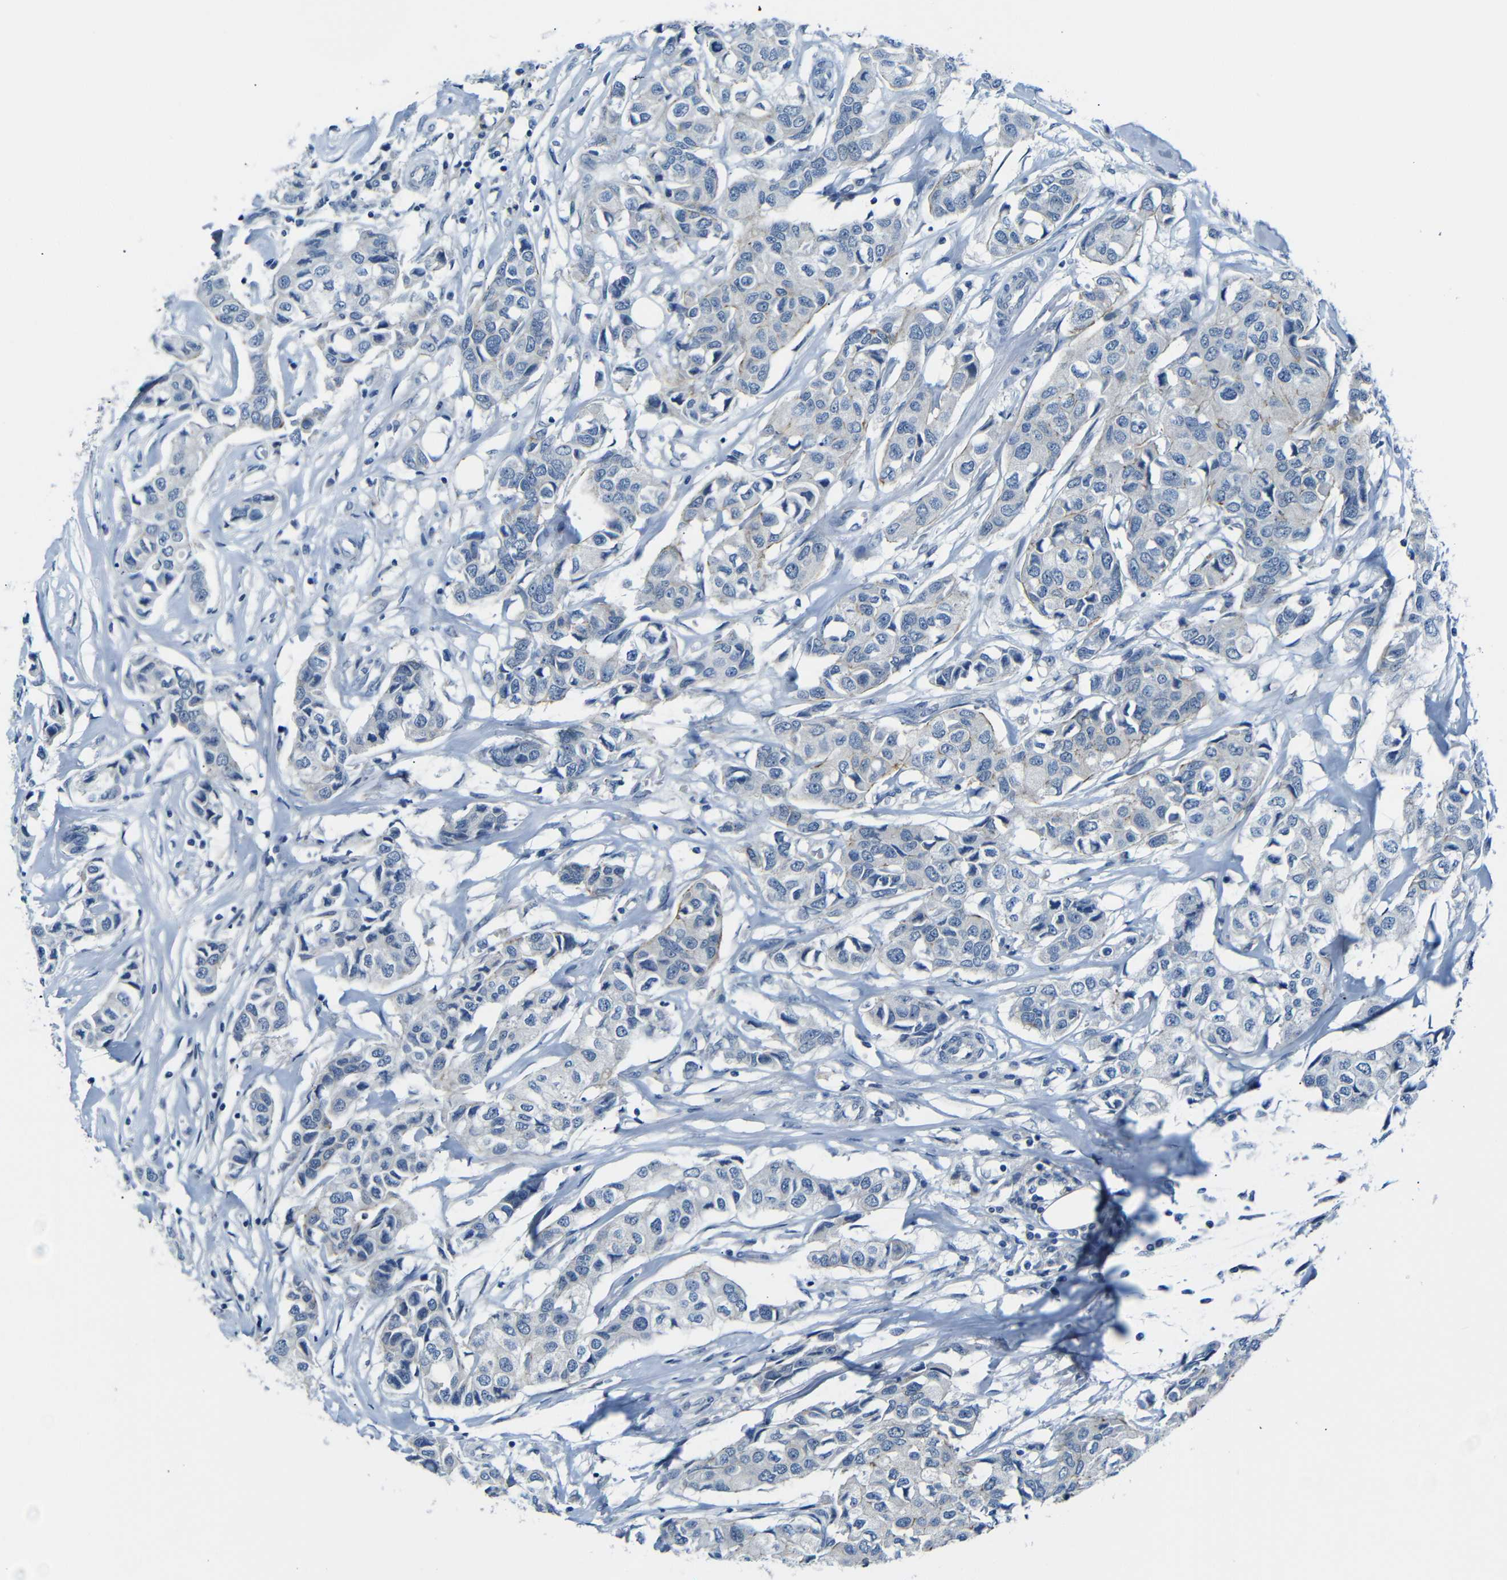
{"staining": {"intensity": "weak", "quantity": "25%-75%", "location": "cytoplasmic/membranous"}, "tissue": "breast cancer", "cell_type": "Tumor cells", "image_type": "cancer", "snomed": [{"axis": "morphology", "description": "Duct carcinoma"}, {"axis": "topography", "description": "Breast"}], "caption": "The photomicrograph shows immunohistochemical staining of breast cancer. There is weak cytoplasmic/membranous staining is present in approximately 25%-75% of tumor cells. (DAB IHC with brightfield microscopy, high magnification).", "gene": "ANK3", "patient": {"sex": "female", "age": 80}}